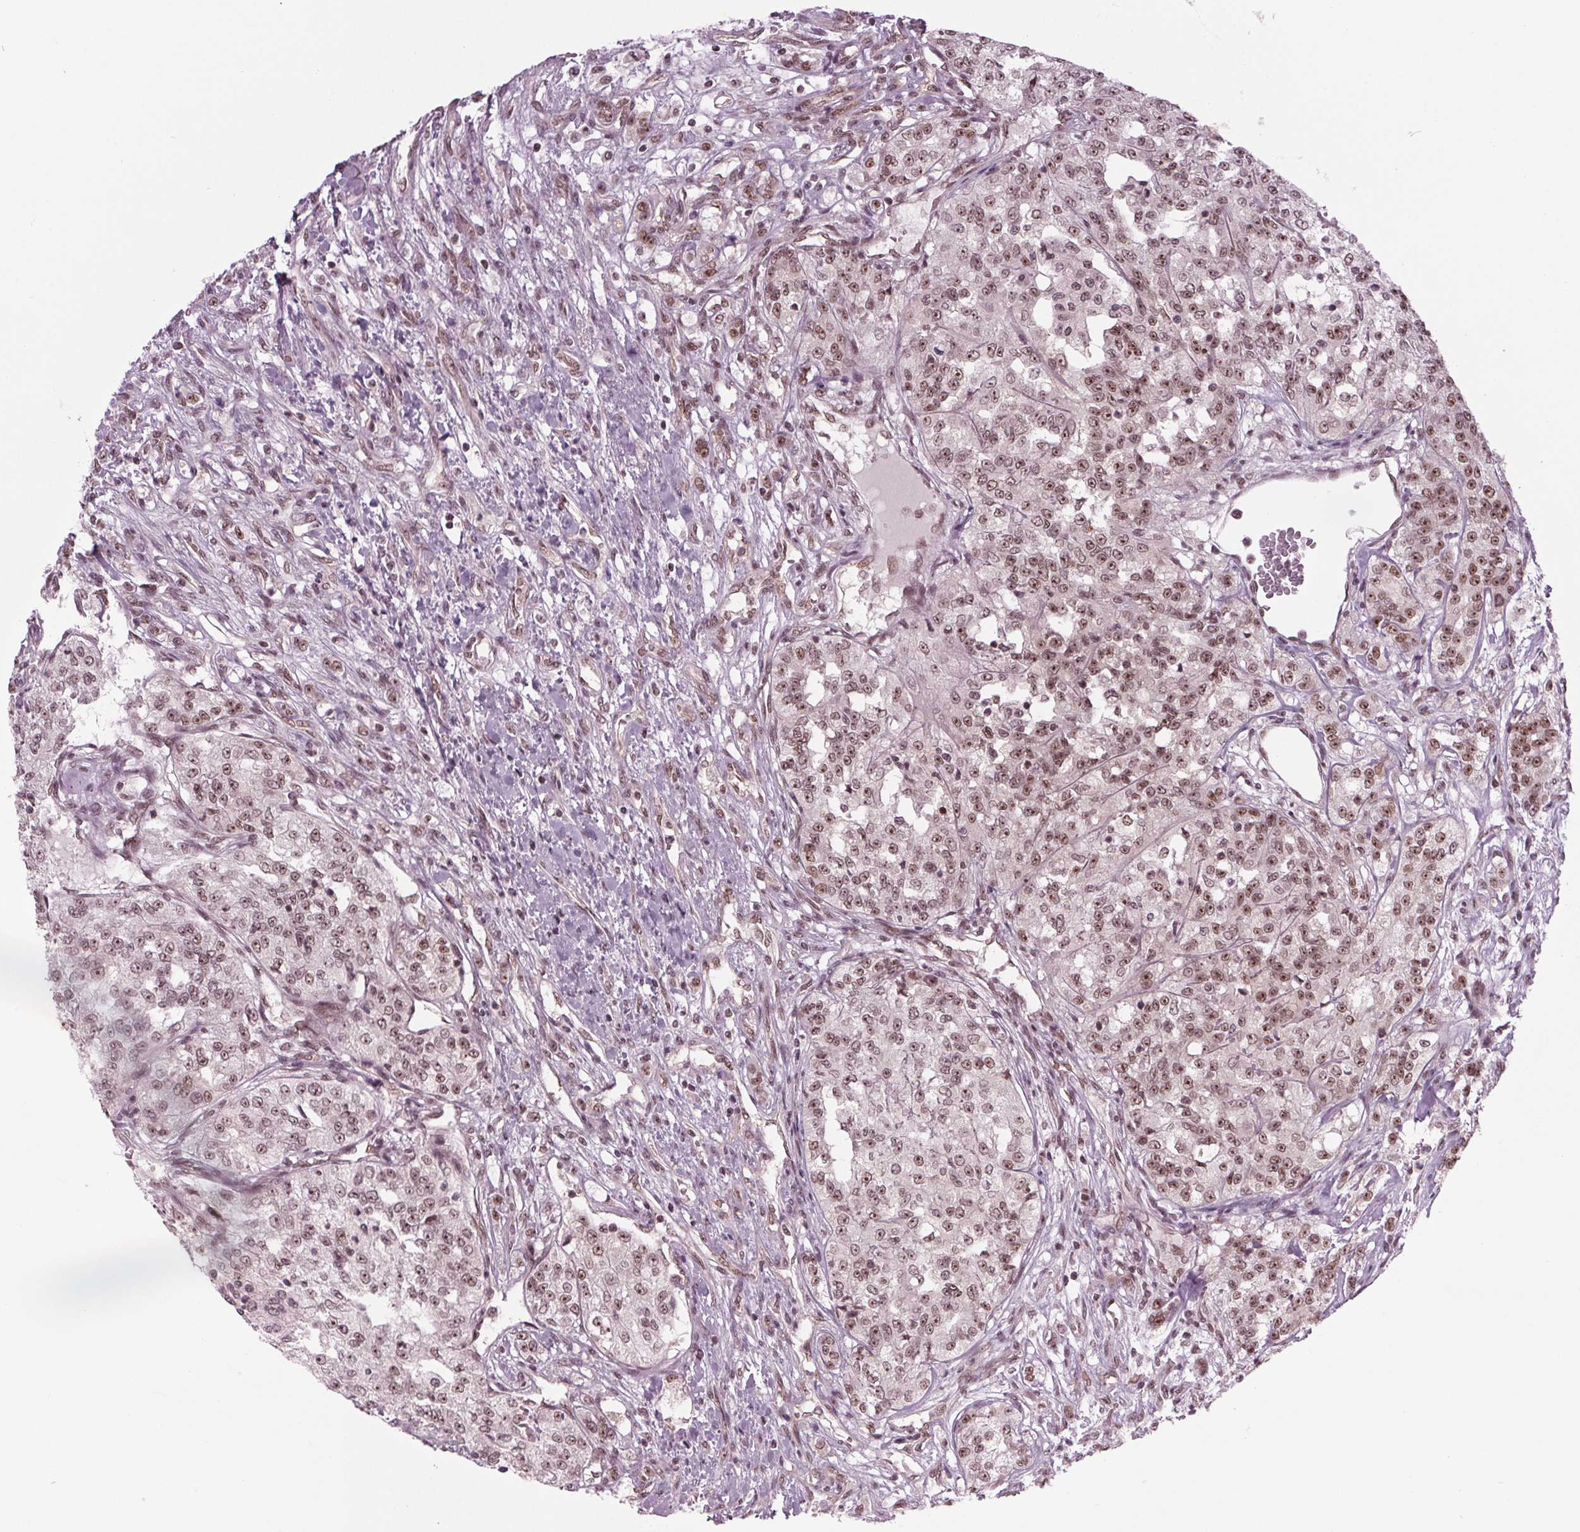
{"staining": {"intensity": "weak", "quantity": ">75%", "location": "nuclear"}, "tissue": "renal cancer", "cell_type": "Tumor cells", "image_type": "cancer", "snomed": [{"axis": "morphology", "description": "Adenocarcinoma, NOS"}, {"axis": "topography", "description": "Kidney"}], "caption": "This is a micrograph of immunohistochemistry staining of adenocarcinoma (renal), which shows weak positivity in the nuclear of tumor cells.", "gene": "DDX41", "patient": {"sex": "female", "age": 63}}